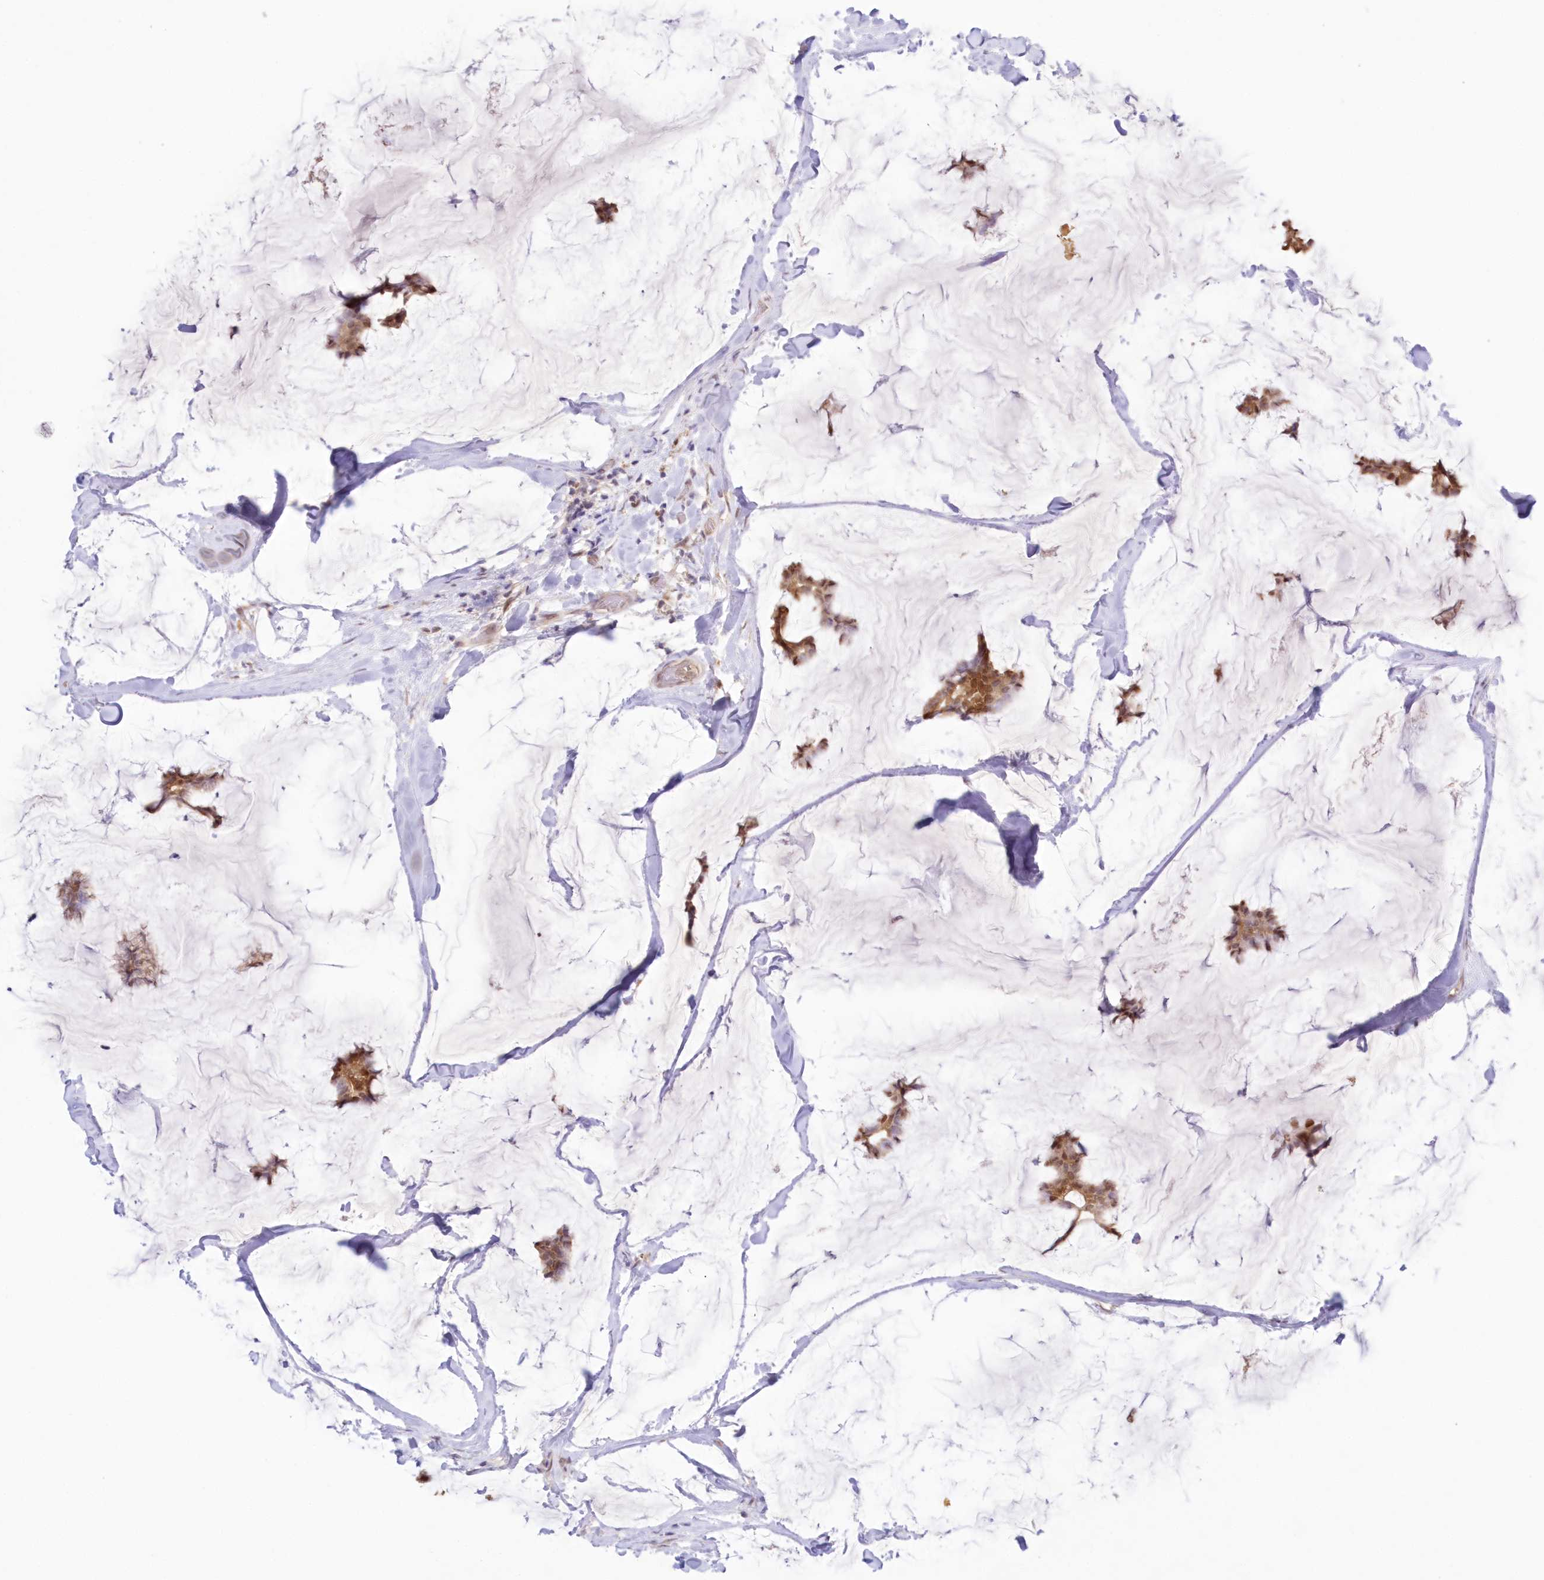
{"staining": {"intensity": "moderate", "quantity": ">75%", "location": "cytoplasmic/membranous,nuclear"}, "tissue": "breast cancer", "cell_type": "Tumor cells", "image_type": "cancer", "snomed": [{"axis": "morphology", "description": "Duct carcinoma"}, {"axis": "topography", "description": "Breast"}], "caption": "Immunohistochemistry of human breast infiltrating ductal carcinoma demonstrates medium levels of moderate cytoplasmic/membranous and nuclear staining in about >75% of tumor cells. Nuclei are stained in blue.", "gene": "RNPEP", "patient": {"sex": "female", "age": 93}}